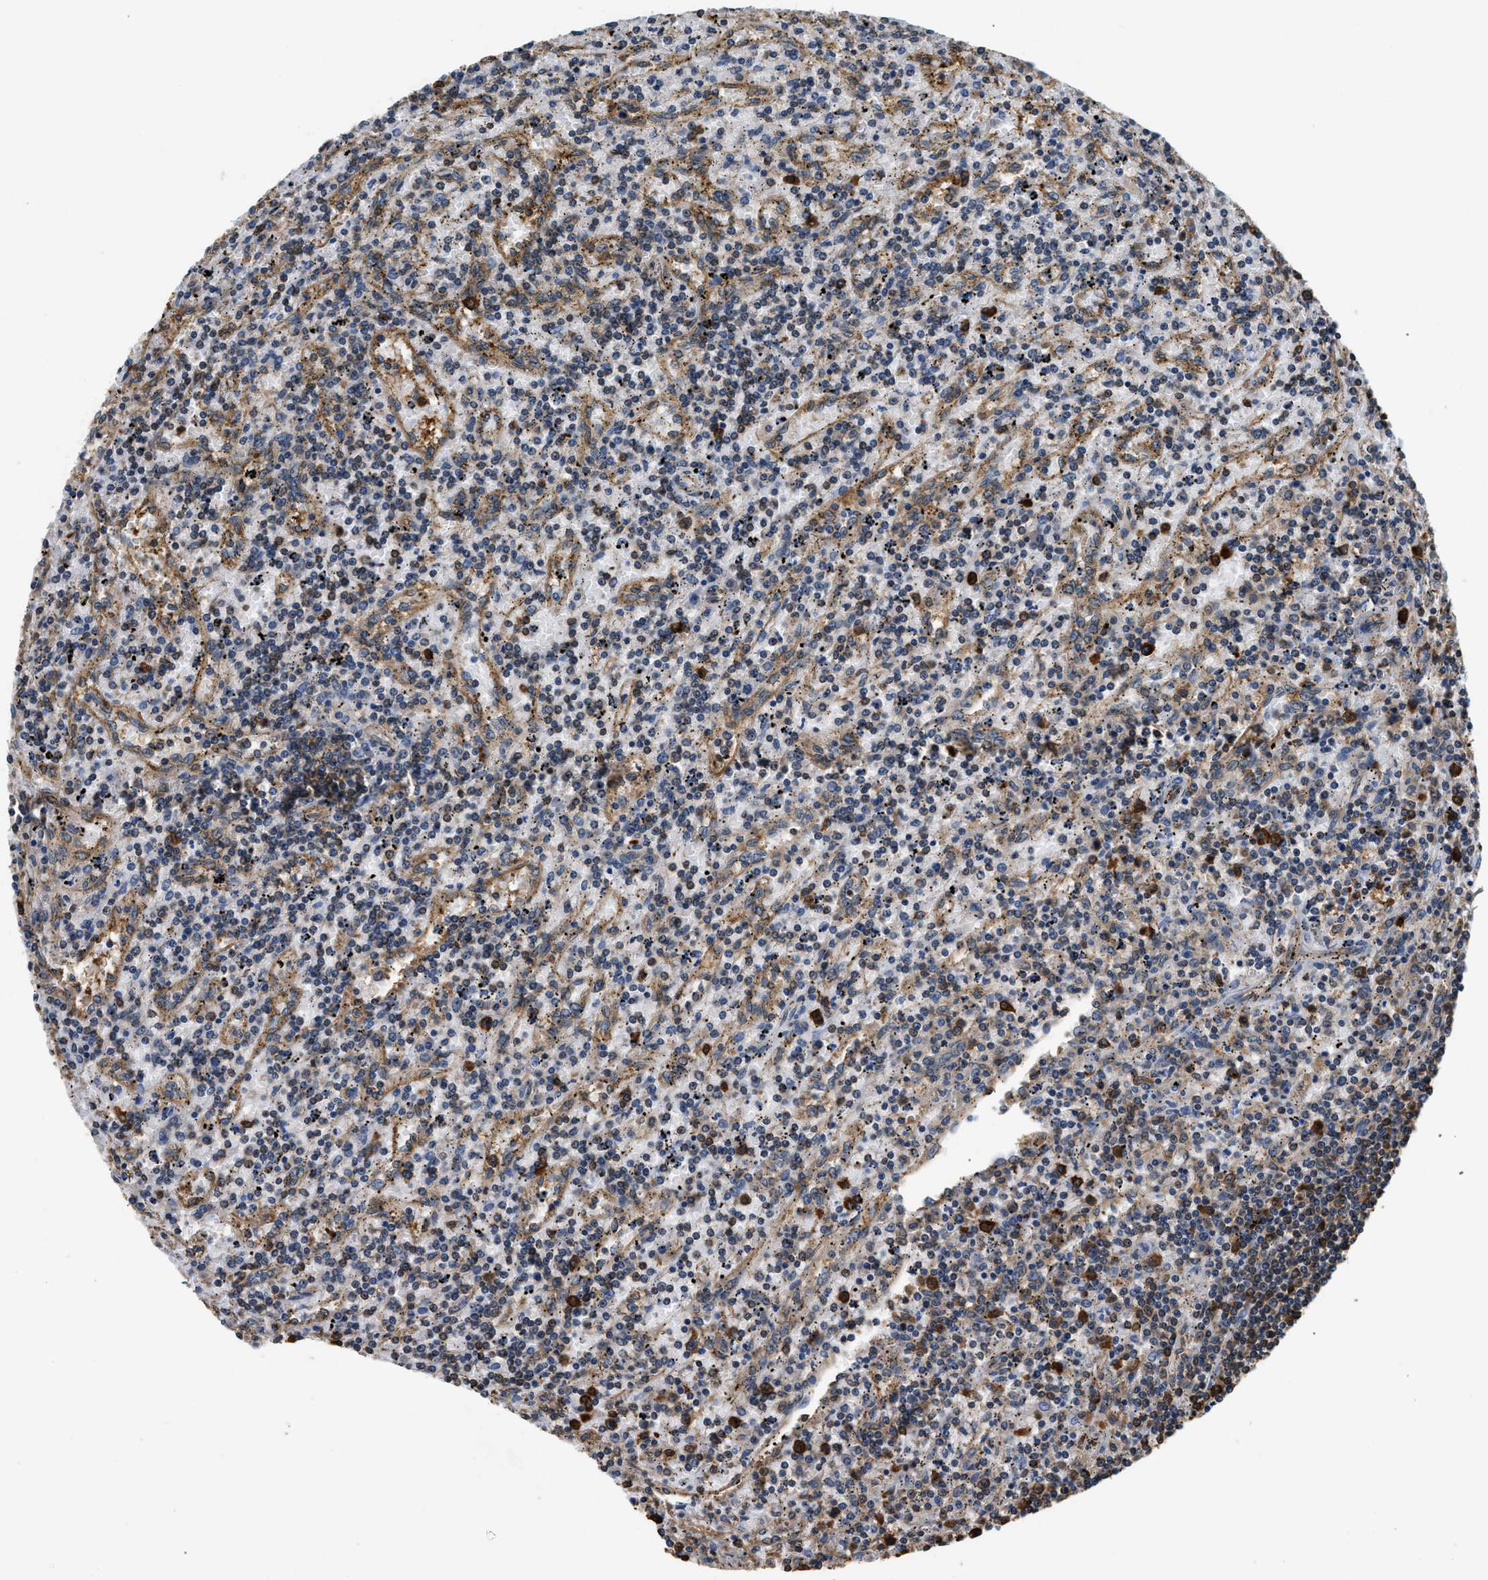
{"staining": {"intensity": "moderate", "quantity": "25%-75%", "location": "cytoplasmic/membranous"}, "tissue": "lymphoma", "cell_type": "Tumor cells", "image_type": "cancer", "snomed": [{"axis": "morphology", "description": "Malignant lymphoma, non-Hodgkin's type, Low grade"}, {"axis": "topography", "description": "Spleen"}], "caption": "Immunohistochemical staining of human malignant lymphoma, non-Hodgkin's type (low-grade) reveals moderate cytoplasmic/membranous protein staining in approximately 25%-75% of tumor cells.", "gene": "PPP2R1B", "patient": {"sex": "male", "age": 76}}